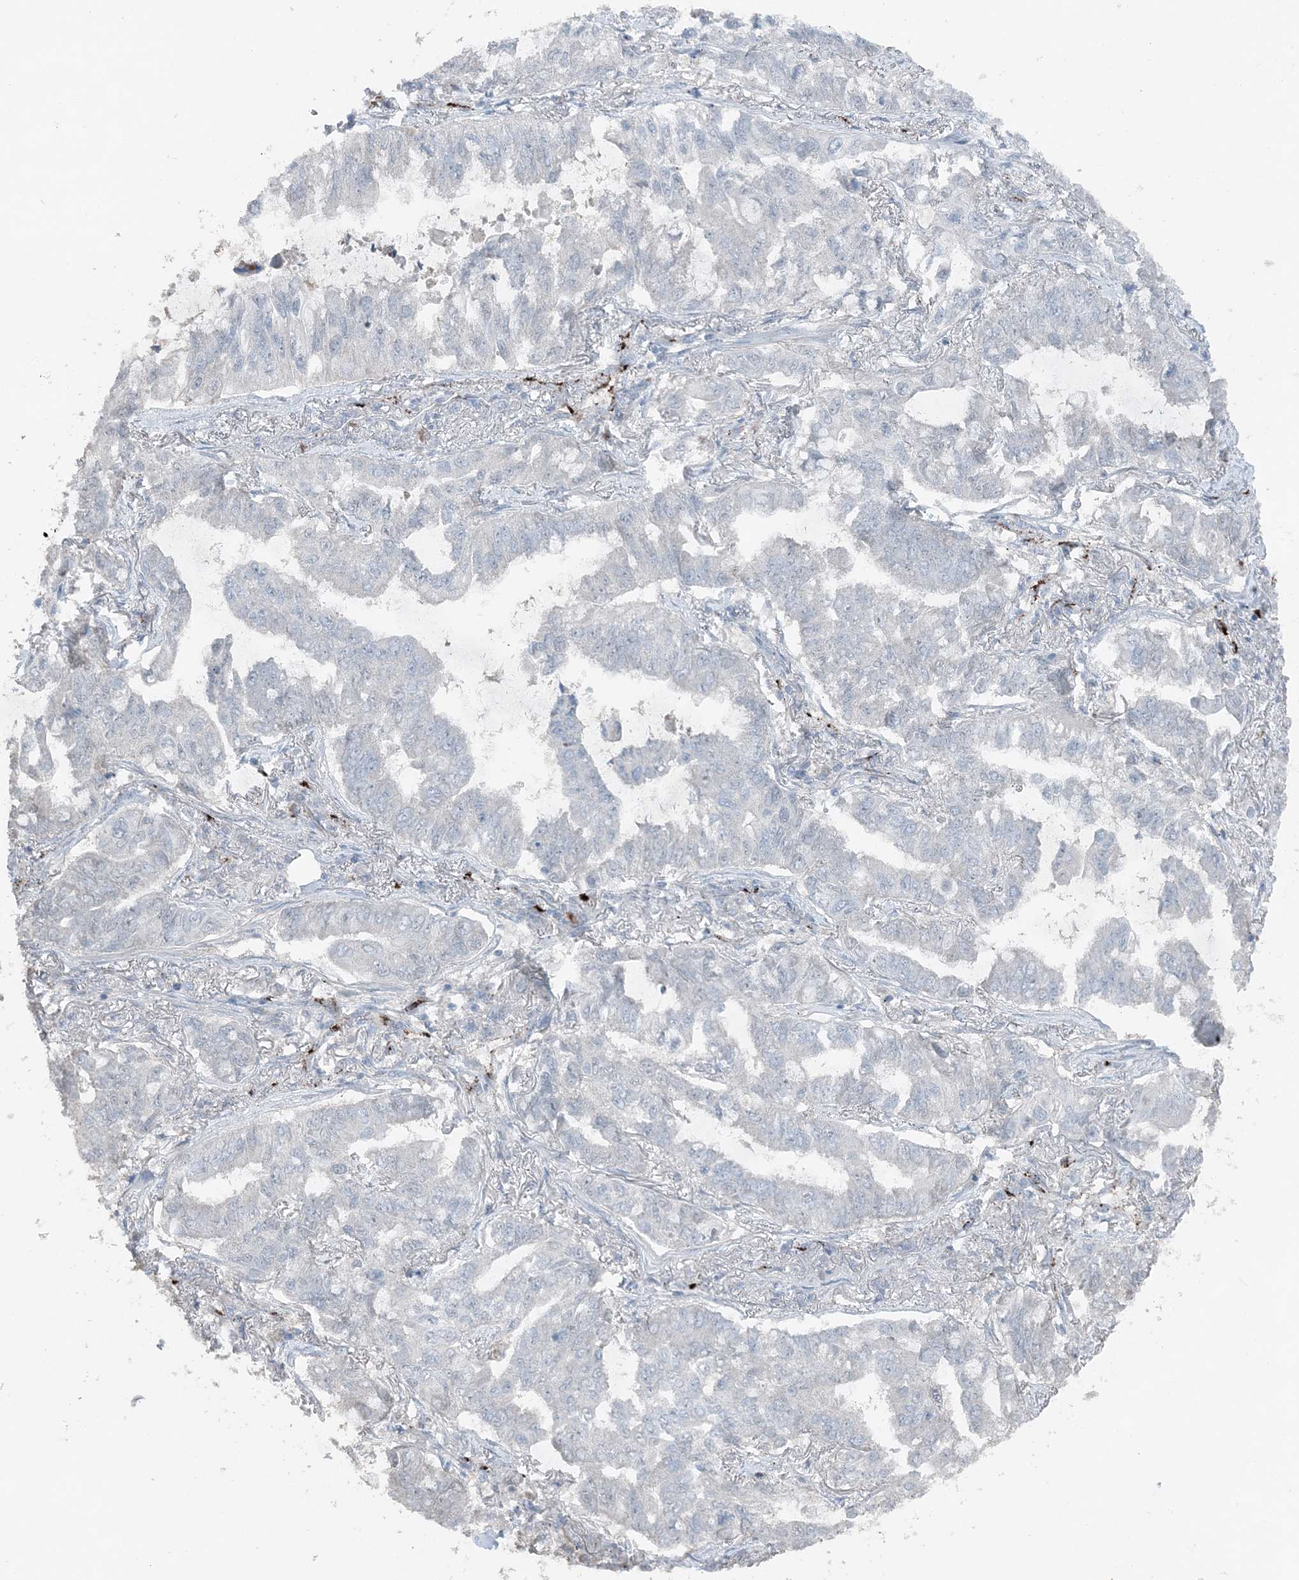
{"staining": {"intensity": "negative", "quantity": "none", "location": "none"}, "tissue": "lung cancer", "cell_type": "Tumor cells", "image_type": "cancer", "snomed": [{"axis": "morphology", "description": "Adenocarcinoma, NOS"}, {"axis": "topography", "description": "Lung"}], "caption": "An IHC histopathology image of lung adenocarcinoma is shown. There is no staining in tumor cells of lung adenocarcinoma. (Stains: DAB immunohistochemistry (IHC) with hematoxylin counter stain, Microscopy: brightfield microscopy at high magnification).", "gene": "ELOVL7", "patient": {"sex": "male", "age": 64}}